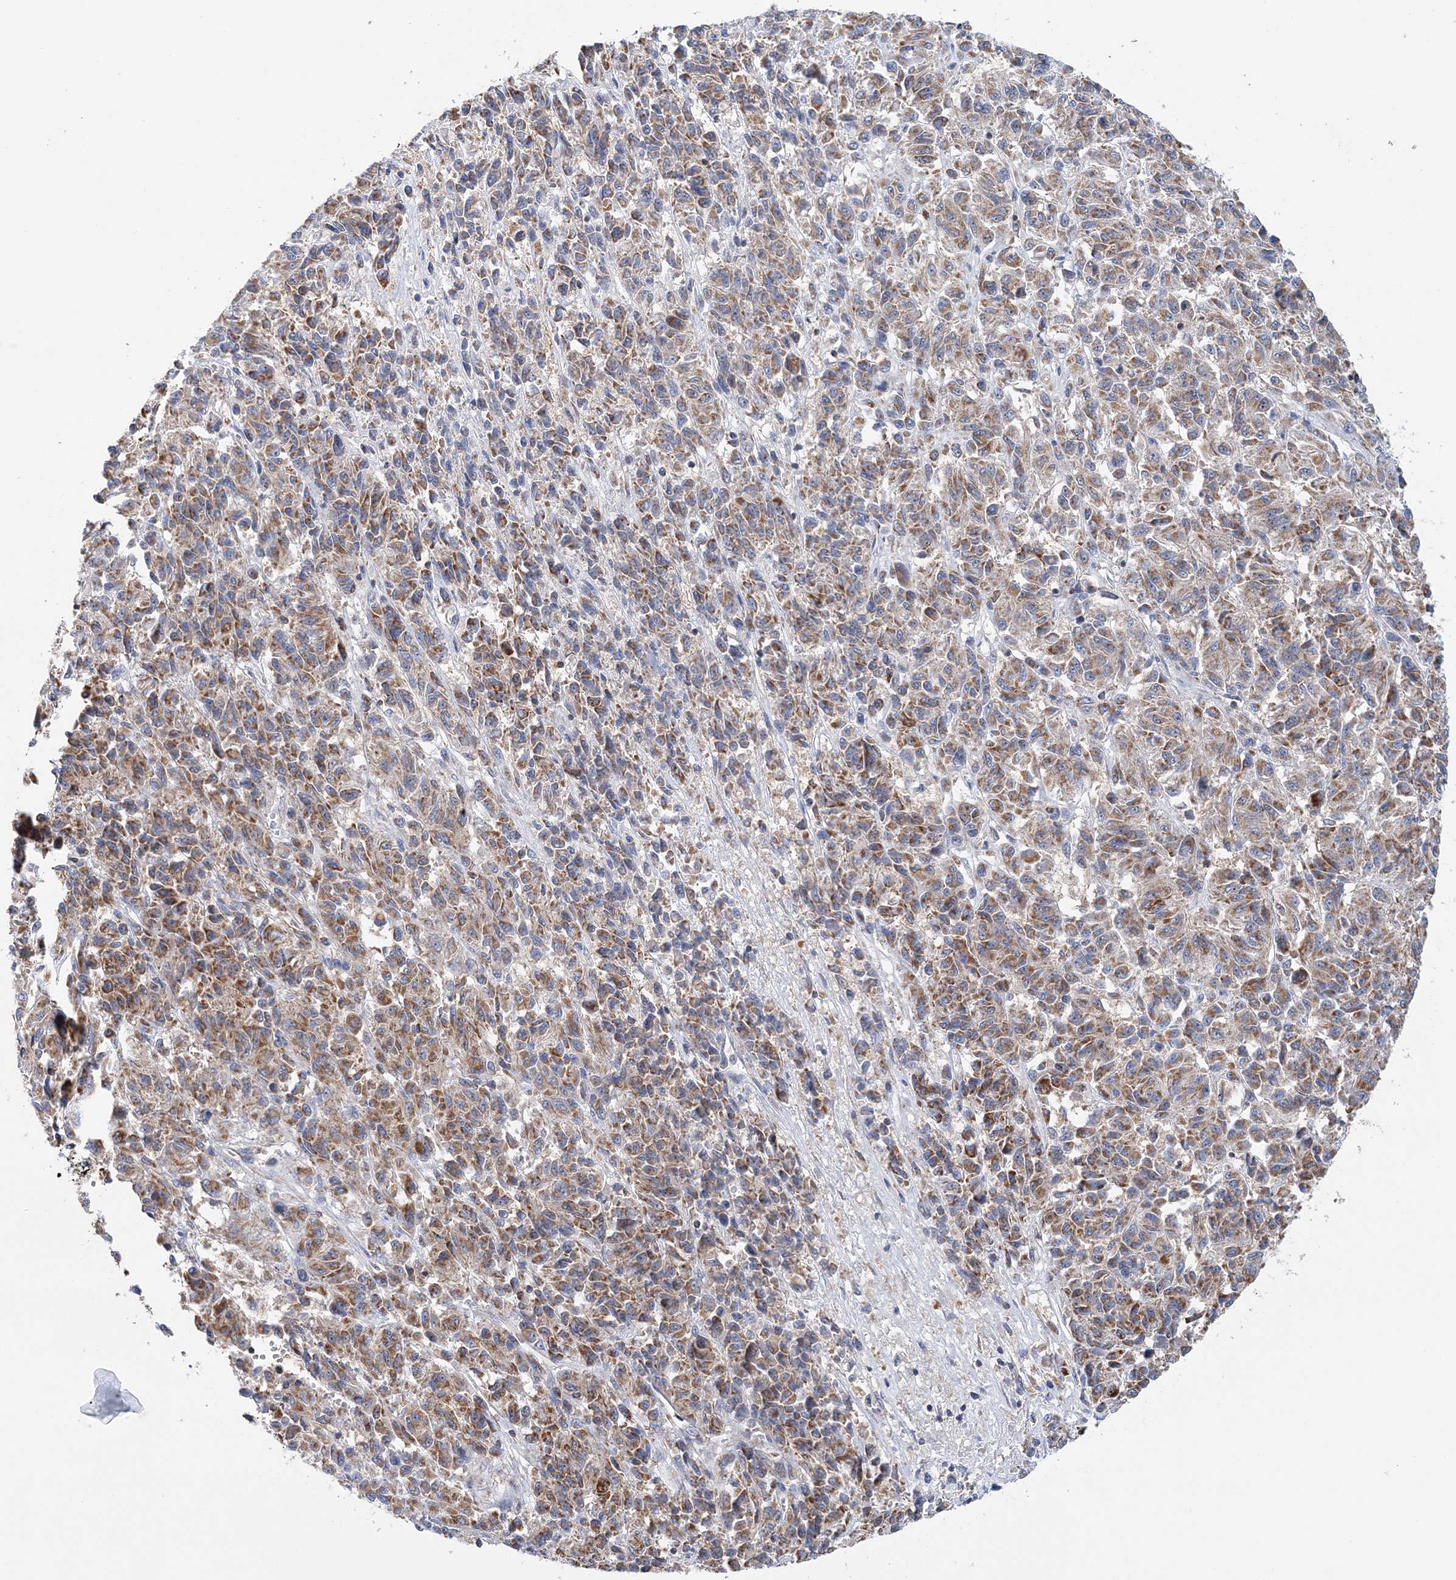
{"staining": {"intensity": "moderate", "quantity": ">75%", "location": "cytoplasmic/membranous"}, "tissue": "melanoma", "cell_type": "Tumor cells", "image_type": "cancer", "snomed": [{"axis": "morphology", "description": "Malignant melanoma, Metastatic site"}, {"axis": "topography", "description": "Lung"}], "caption": "A high-resolution histopathology image shows IHC staining of malignant melanoma (metastatic site), which exhibits moderate cytoplasmic/membranous positivity in about >75% of tumor cells.", "gene": "TTC32", "patient": {"sex": "male", "age": 64}}